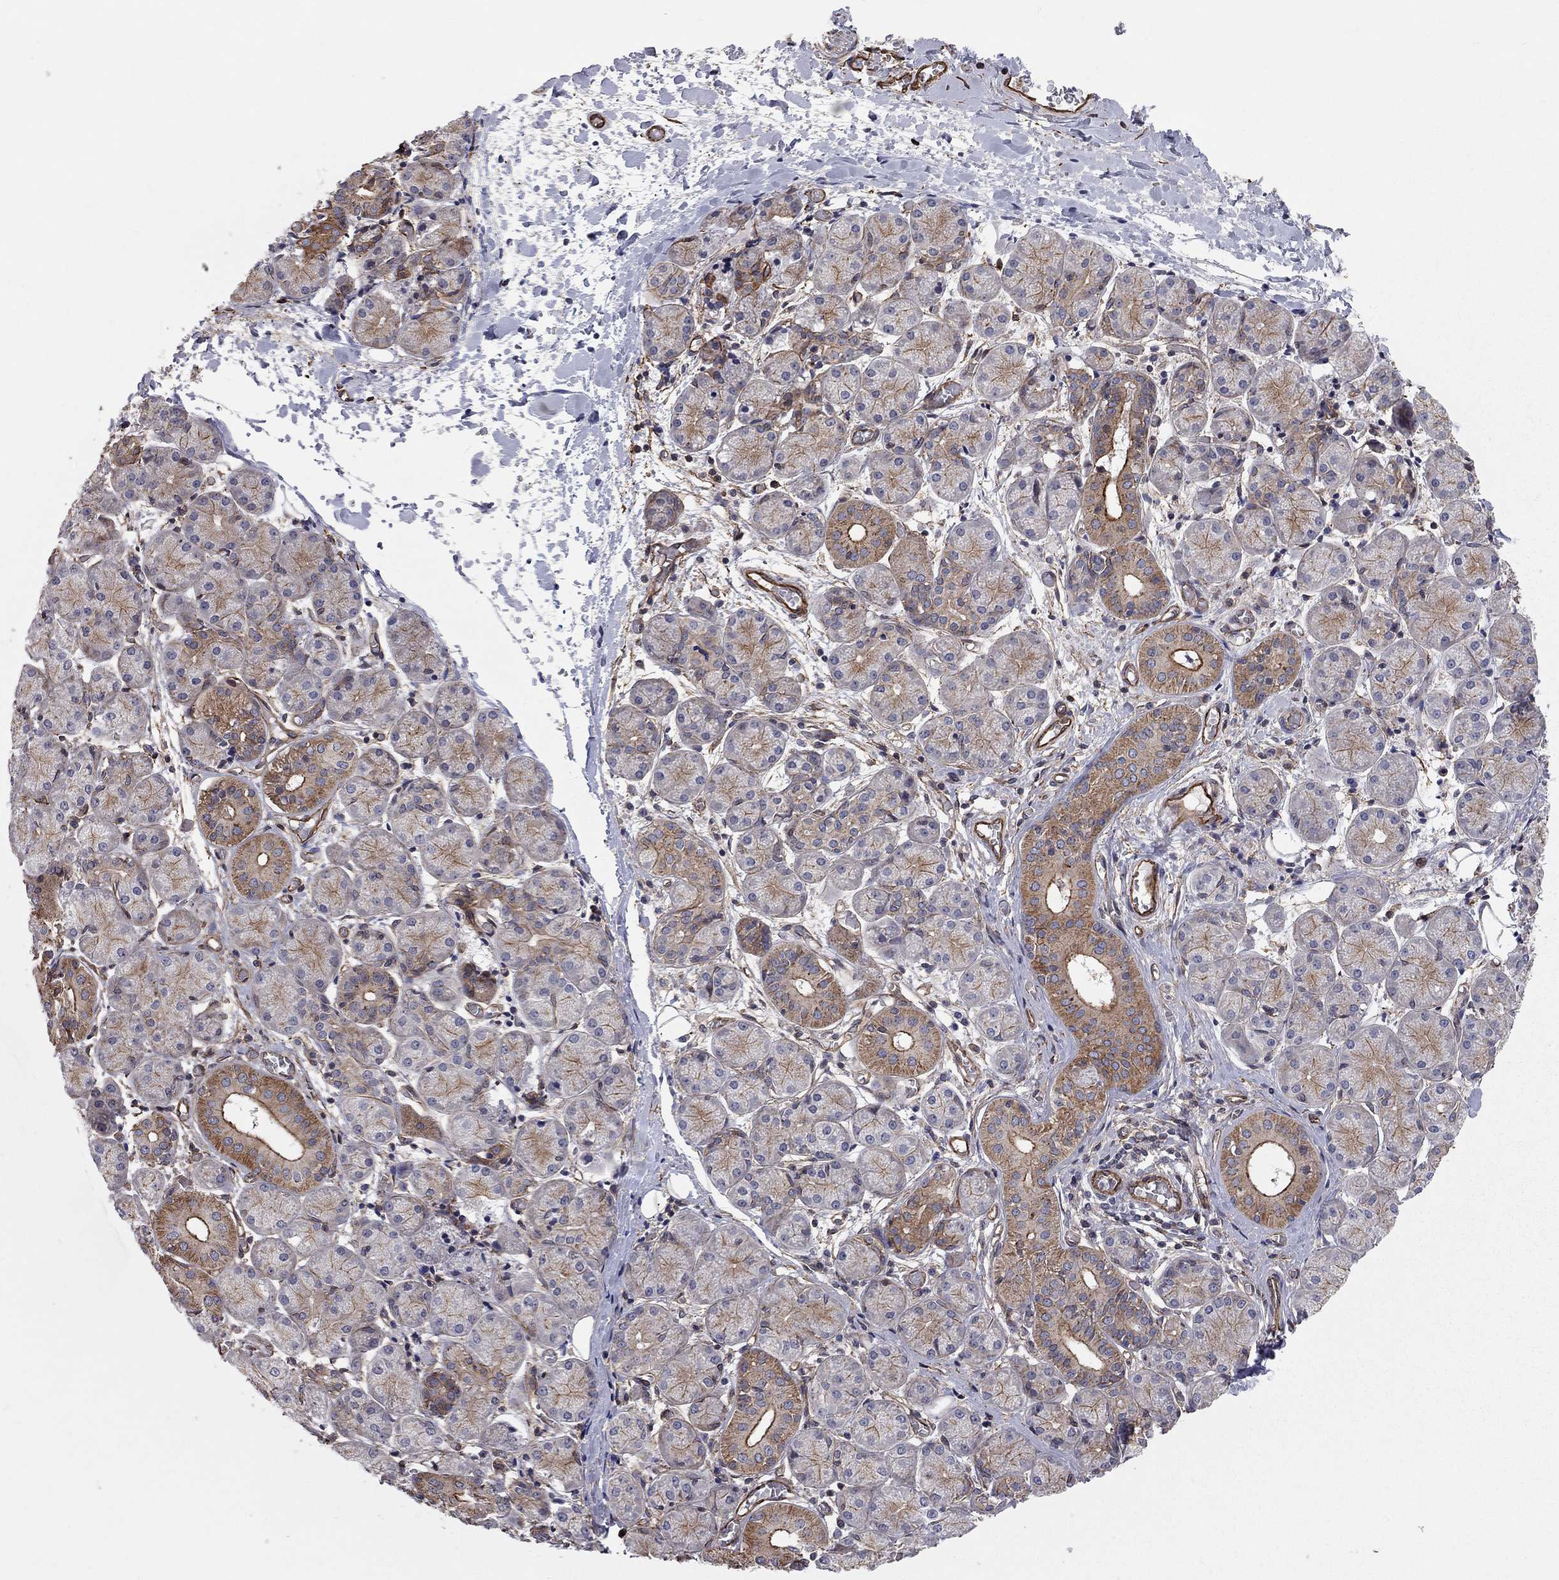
{"staining": {"intensity": "strong", "quantity": "25%-75%", "location": "cytoplasmic/membranous"}, "tissue": "salivary gland", "cell_type": "Glandular cells", "image_type": "normal", "snomed": [{"axis": "morphology", "description": "Normal tissue, NOS"}, {"axis": "topography", "description": "Salivary gland"}, {"axis": "topography", "description": "Peripheral nerve tissue"}], "caption": "Glandular cells demonstrate high levels of strong cytoplasmic/membranous positivity in about 25%-75% of cells in benign human salivary gland.", "gene": "RASEF", "patient": {"sex": "female", "age": 24}}